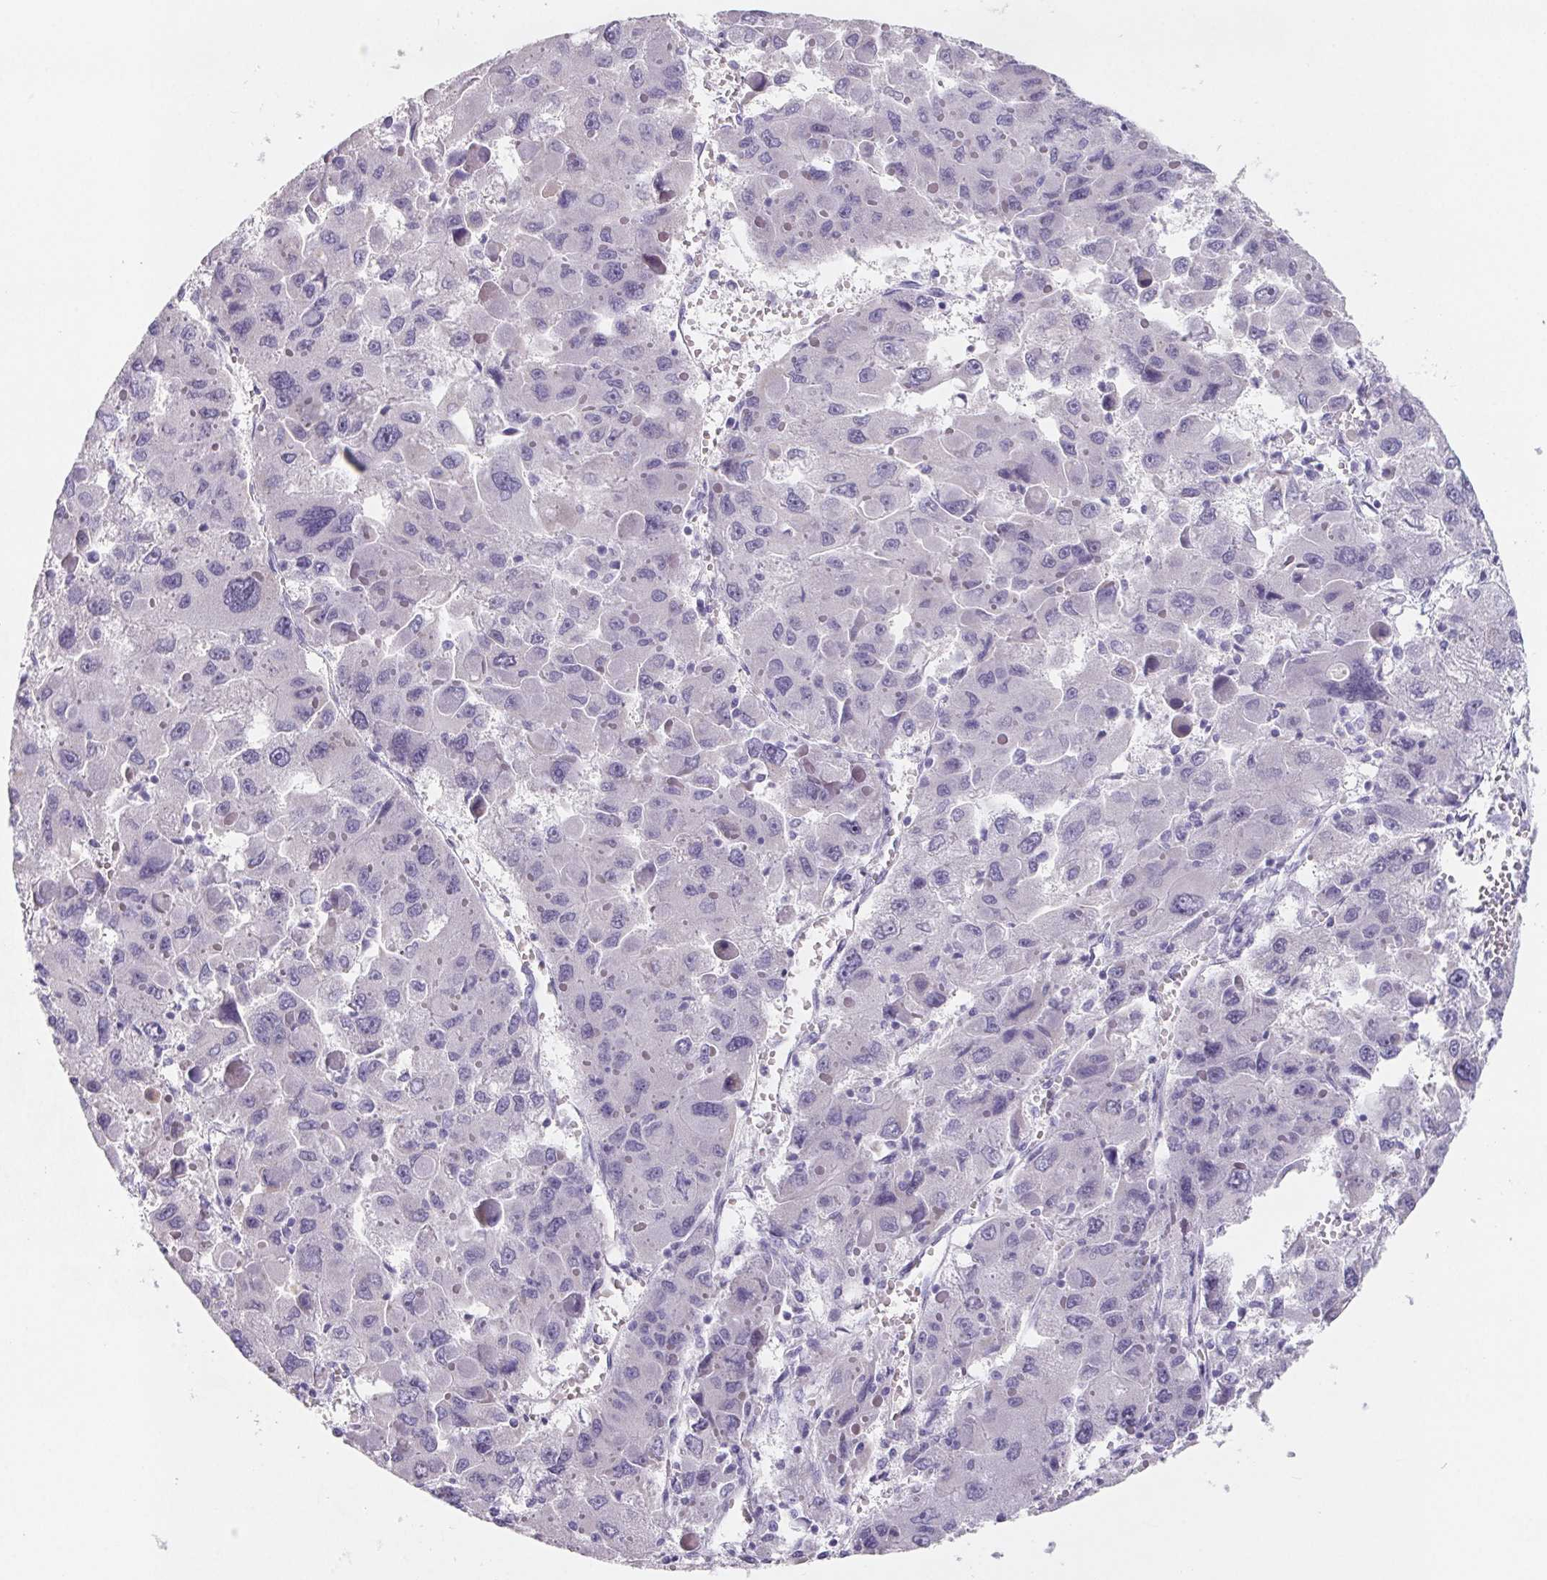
{"staining": {"intensity": "negative", "quantity": "none", "location": "none"}, "tissue": "liver cancer", "cell_type": "Tumor cells", "image_type": "cancer", "snomed": [{"axis": "morphology", "description": "Carcinoma, Hepatocellular, NOS"}, {"axis": "topography", "description": "Liver"}], "caption": "A photomicrograph of hepatocellular carcinoma (liver) stained for a protein reveals no brown staining in tumor cells.", "gene": "FDX1", "patient": {"sex": "female", "age": 41}}